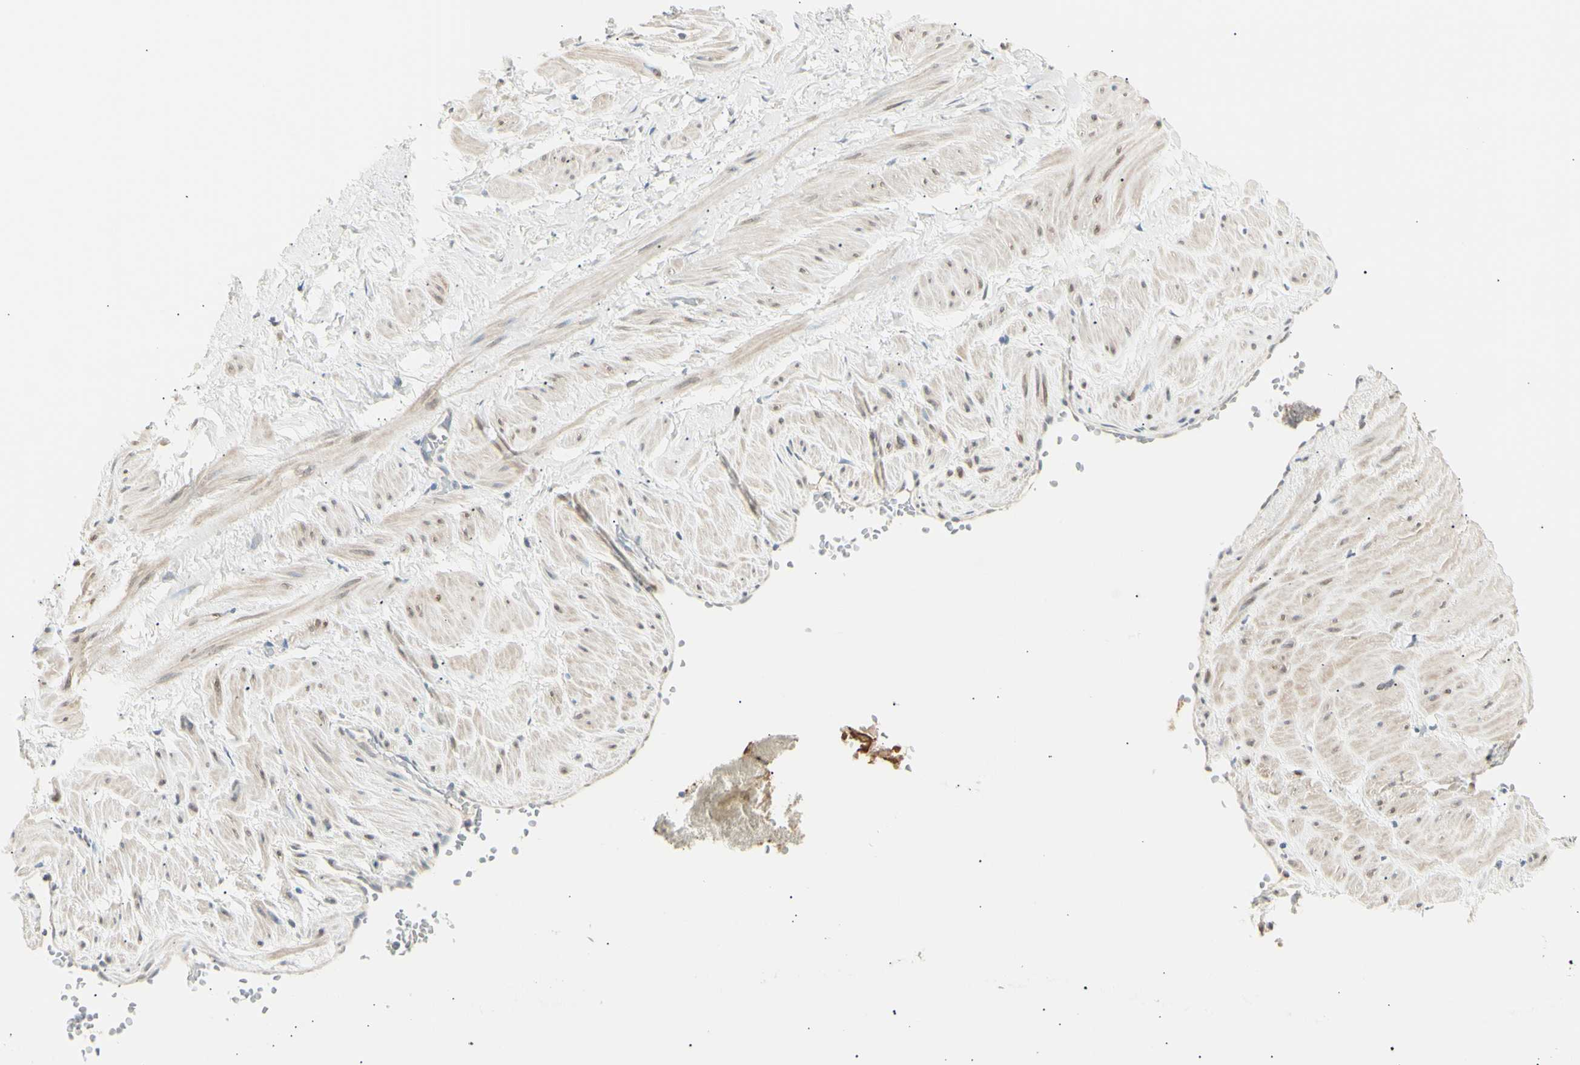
{"staining": {"intensity": "negative", "quantity": "none", "location": "none"}, "tissue": "adipose tissue", "cell_type": "Adipocytes", "image_type": "normal", "snomed": [{"axis": "morphology", "description": "Normal tissue, NOS"}, {"axis": "topography", "description": "Soft tissue"}, {"axis": "topography", "description": "Vascular tissue"}], "caption": "Immunohistochemistry (IHC) of unremarkable human adipose tissue shows no positivity in adipocytes. The staining is performed using DAB brown chromogen with nuclei counter-stained in using hematoxylin.", "gene": "LHPP", "patient": {"sex": "female", "age": 35}}